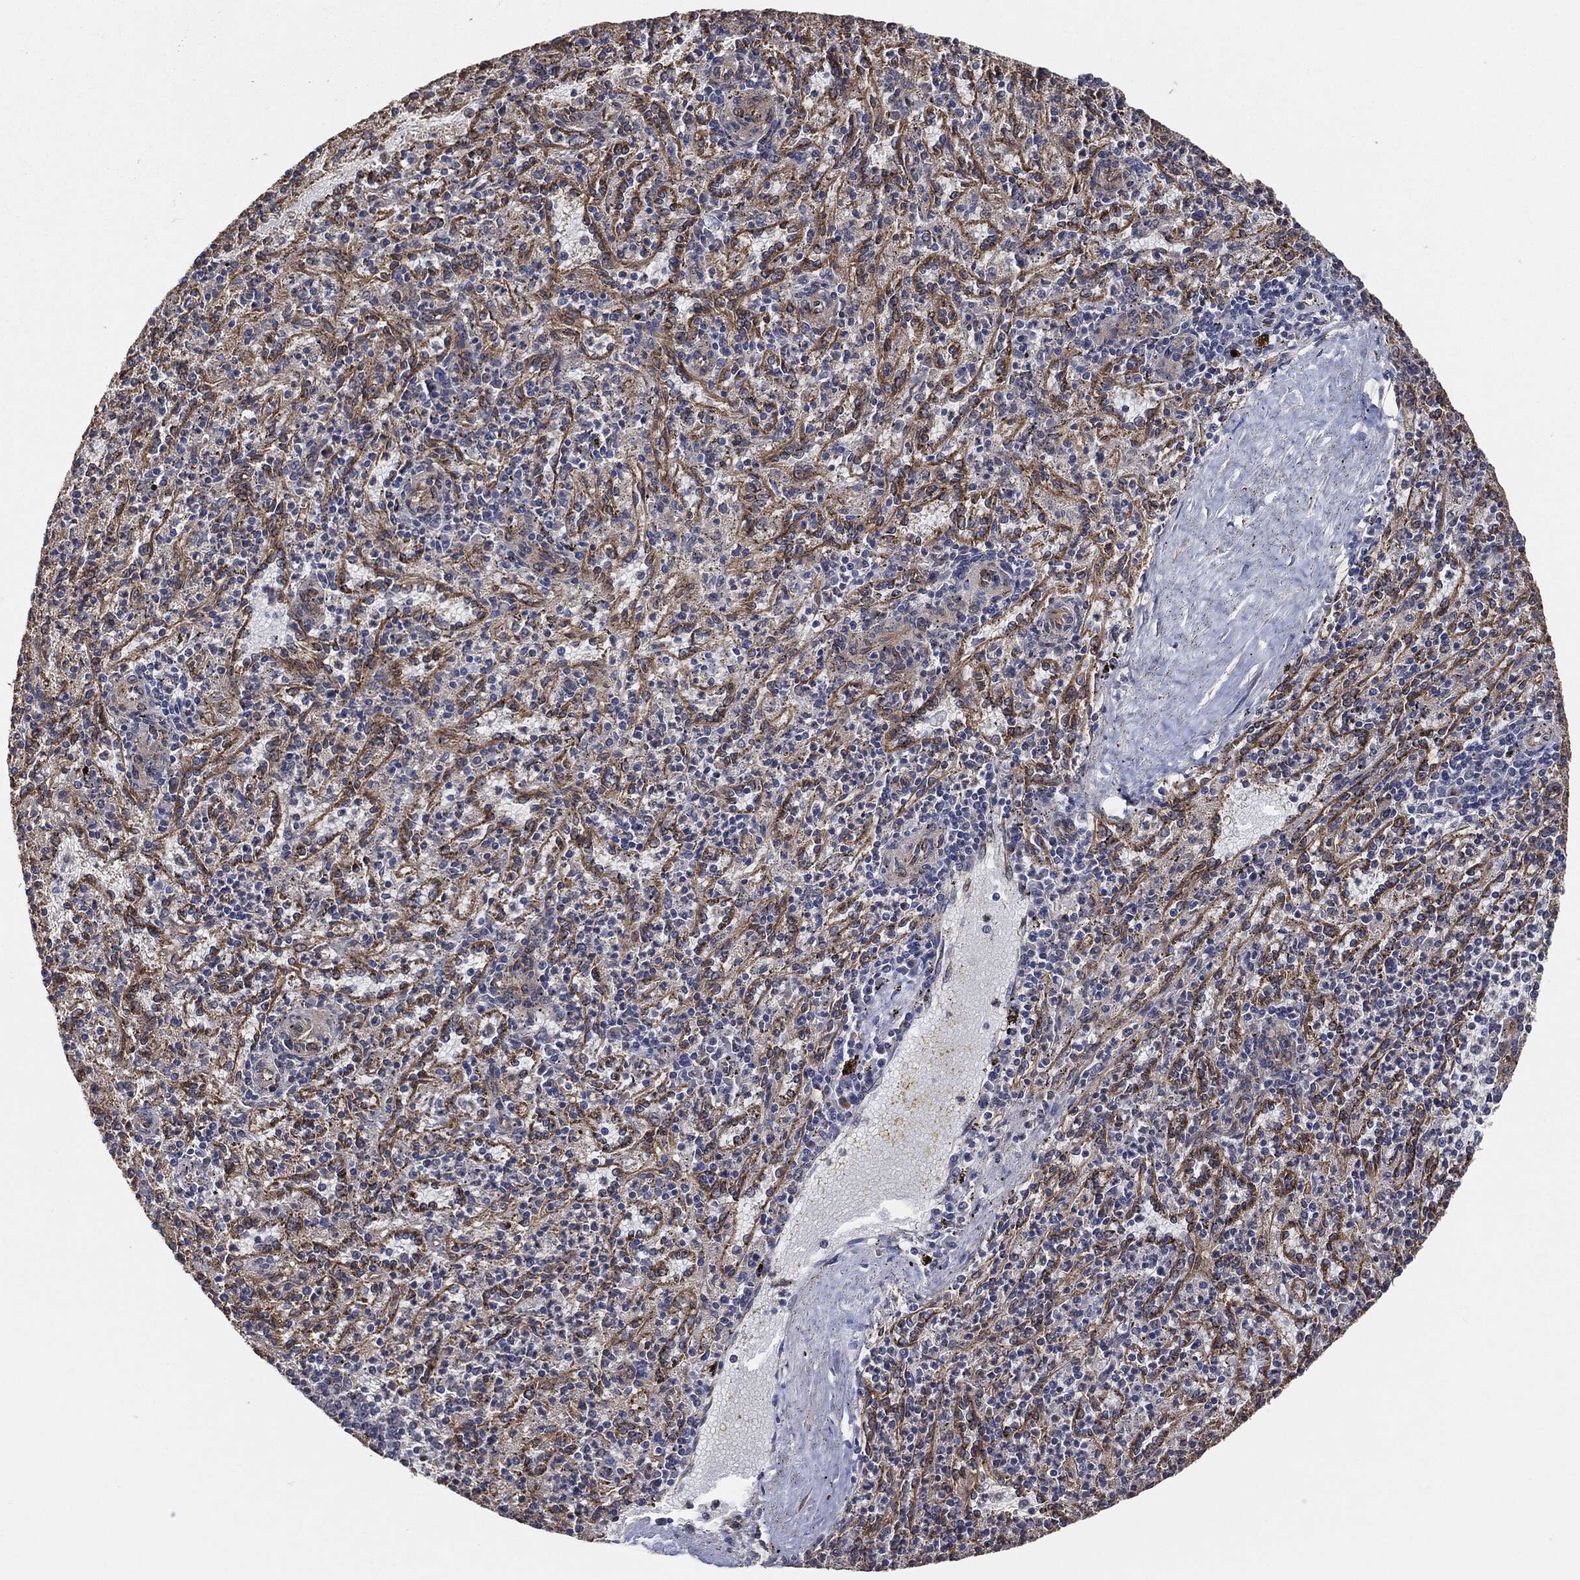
{"staining": {"intensity": "negative", "quantity": "none", "location": "none"}, "tissue": "spleen", "cell_type": "Cells in red pulp", "image_type": "normal", "snomed": [{"axis": "morphology", "description": "Normal tissue, NOS"}, {"axis": "topography", "description": "Spleen"}], "caption": "The micrograph reveals no staining of cells in red pulp in unremarkable spleen. The staining was performed using DAB (3,3'-diaminobenzidine) to visualize the protein expression in brown, while the nuclei were stained in blue with hematoxylin (Magnification: 20x).", "gene": "CTNNA1", "patient": {"sex": "male", "age": 60}}